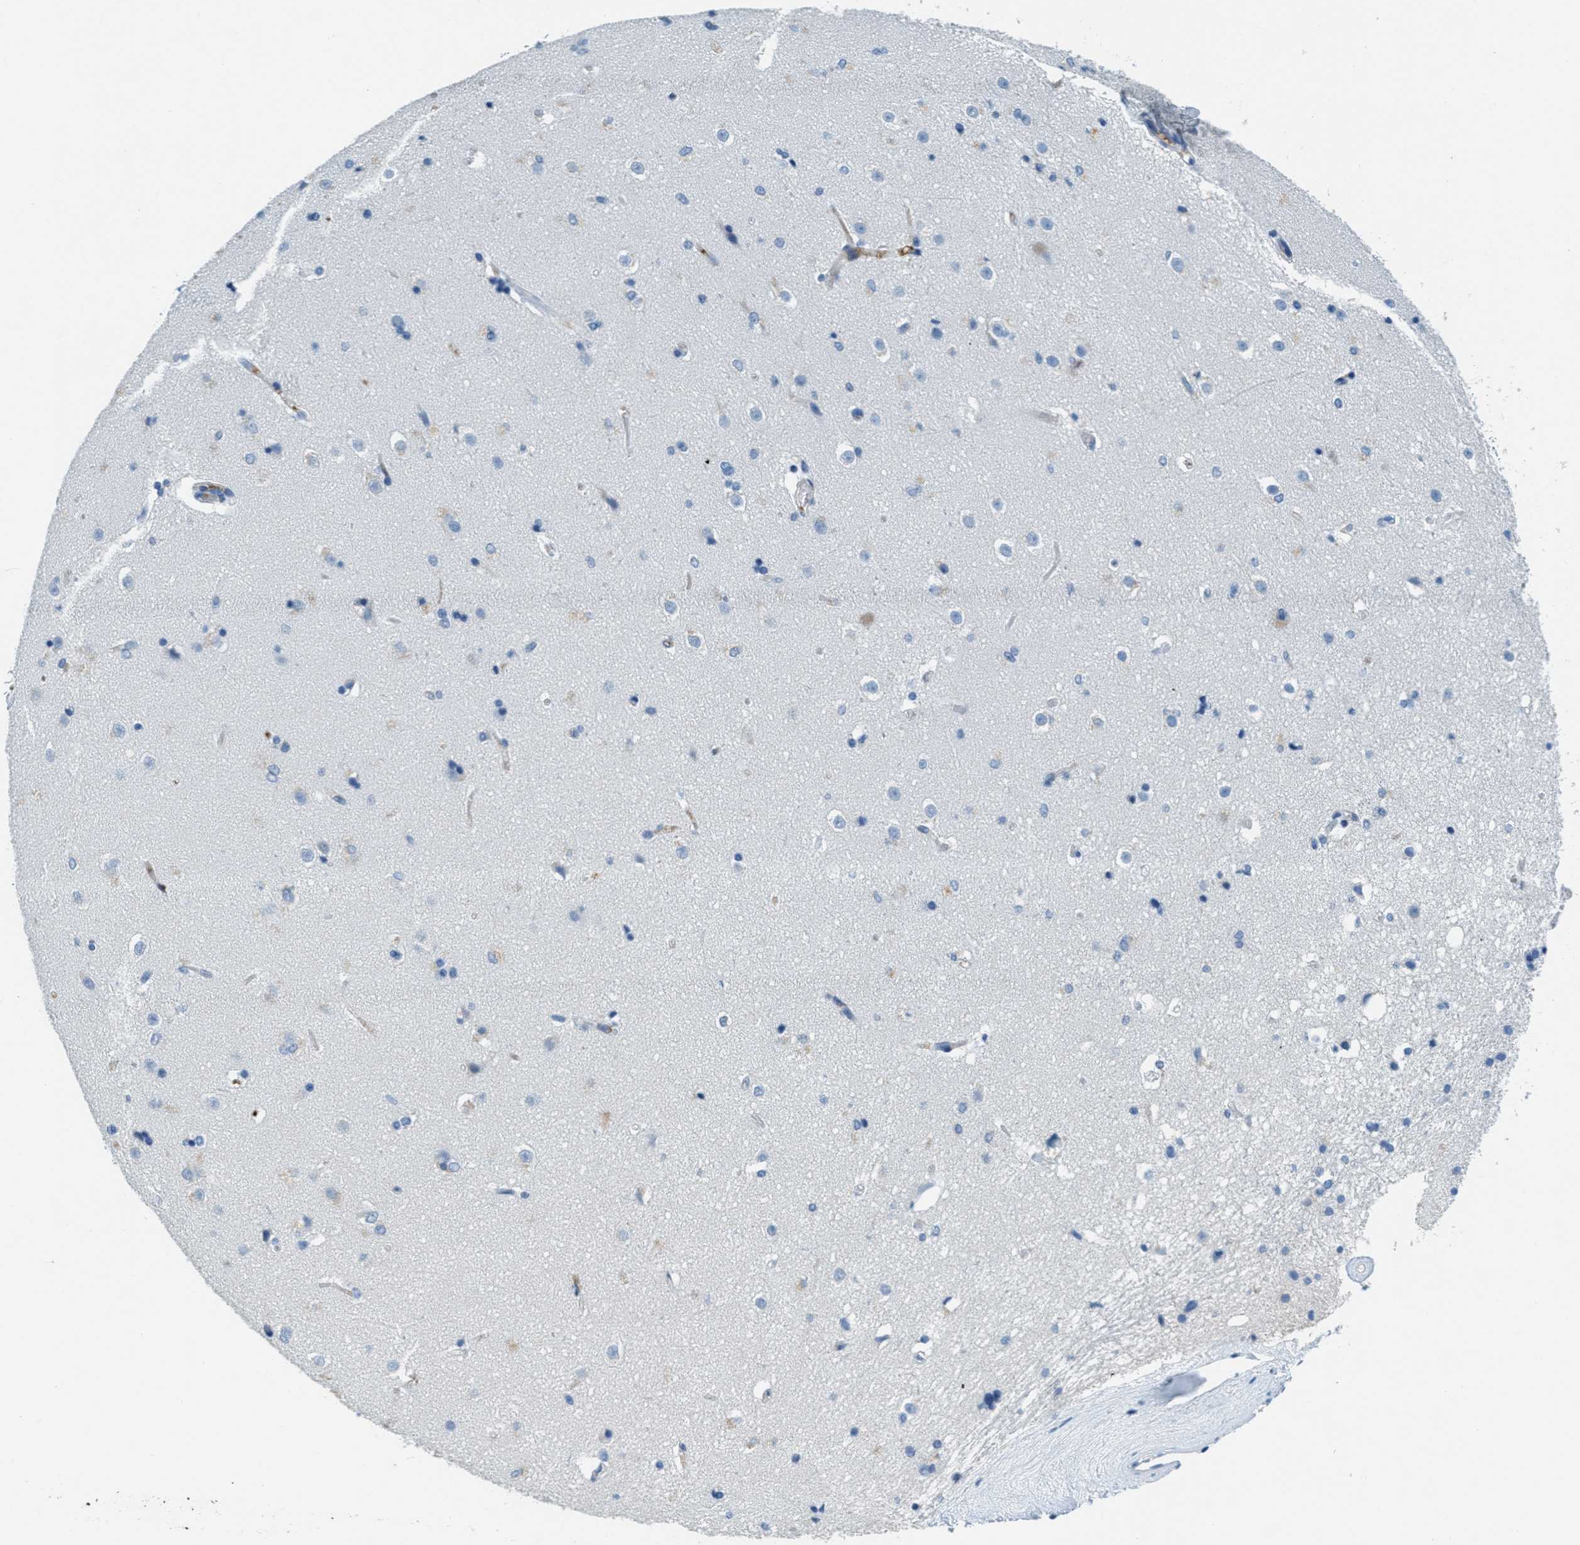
{"staining": {"intensity": "negative", "quantity": "none", "location": "none"}, "tissue": "caudate", "cell_type": "Glial cells", "image_type": "normal", "snomed": [{"axis": "morphology", "description": "Normal tissue, NOS"}, {"axis": "topography", "description": "Lateral ventricle wall"}], "caption": "There is no significant staining in glial cells of caudate. (Immunohistochemistry (ihc), brightfield microscopy, high magnification).", "gene": "A2M", "patient": {"sex": "female", "age": 19}}